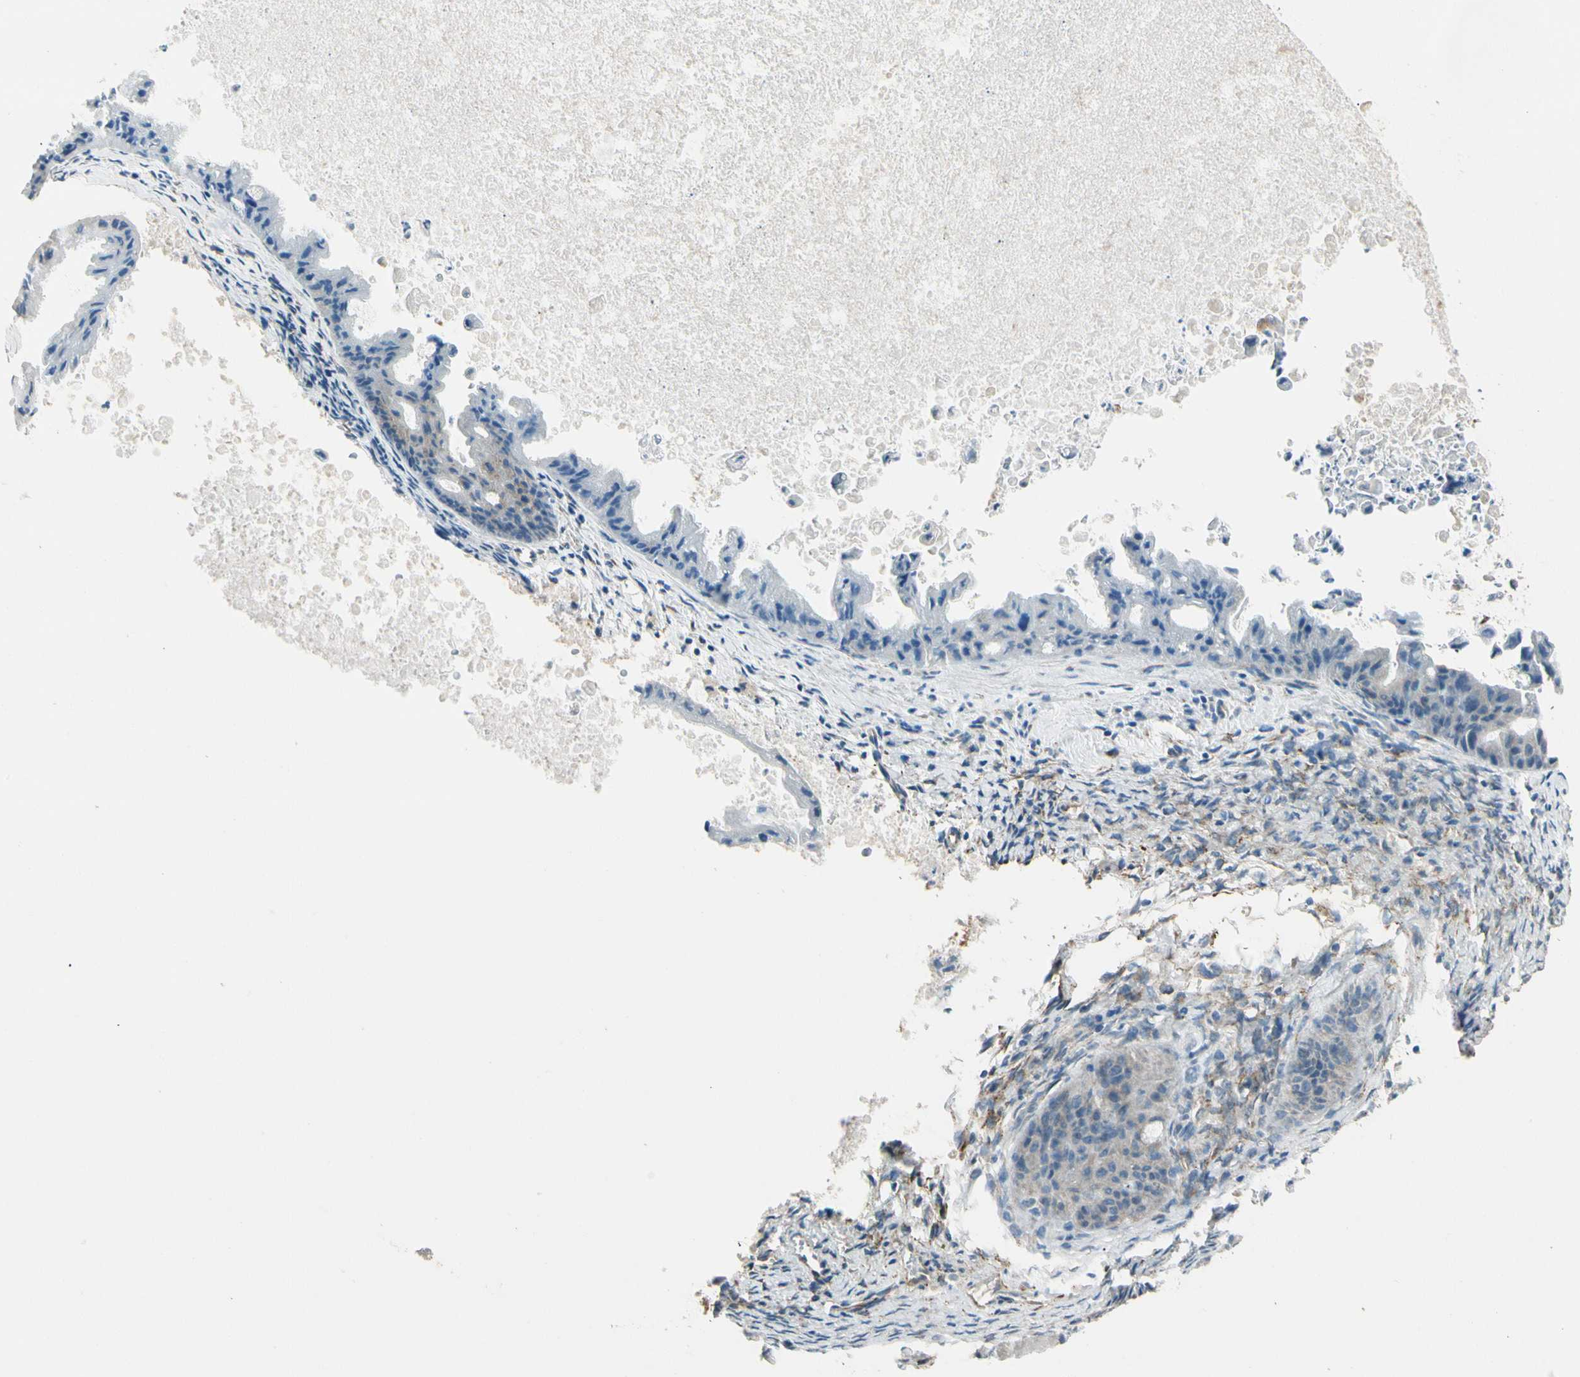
{"staining": {"intensity": "weak", "quantity": "<25%", "location": "cytoplasmic/membranous"}, "tissue": "ovarian cancer", "cell_type": "Tumor cells", "image_type": "cancer", "snomed": [{"axis": "morphology", "description": "Cystadenocarcinoma, mucinous, NOS"}, {"axis": "topography", "description": "Ovary"}], "caption": "There is no significant expression in tumor cells of ovarian cancer.", "gene": "FKBP7", "patient": {"sex": "female", "age": 37}}